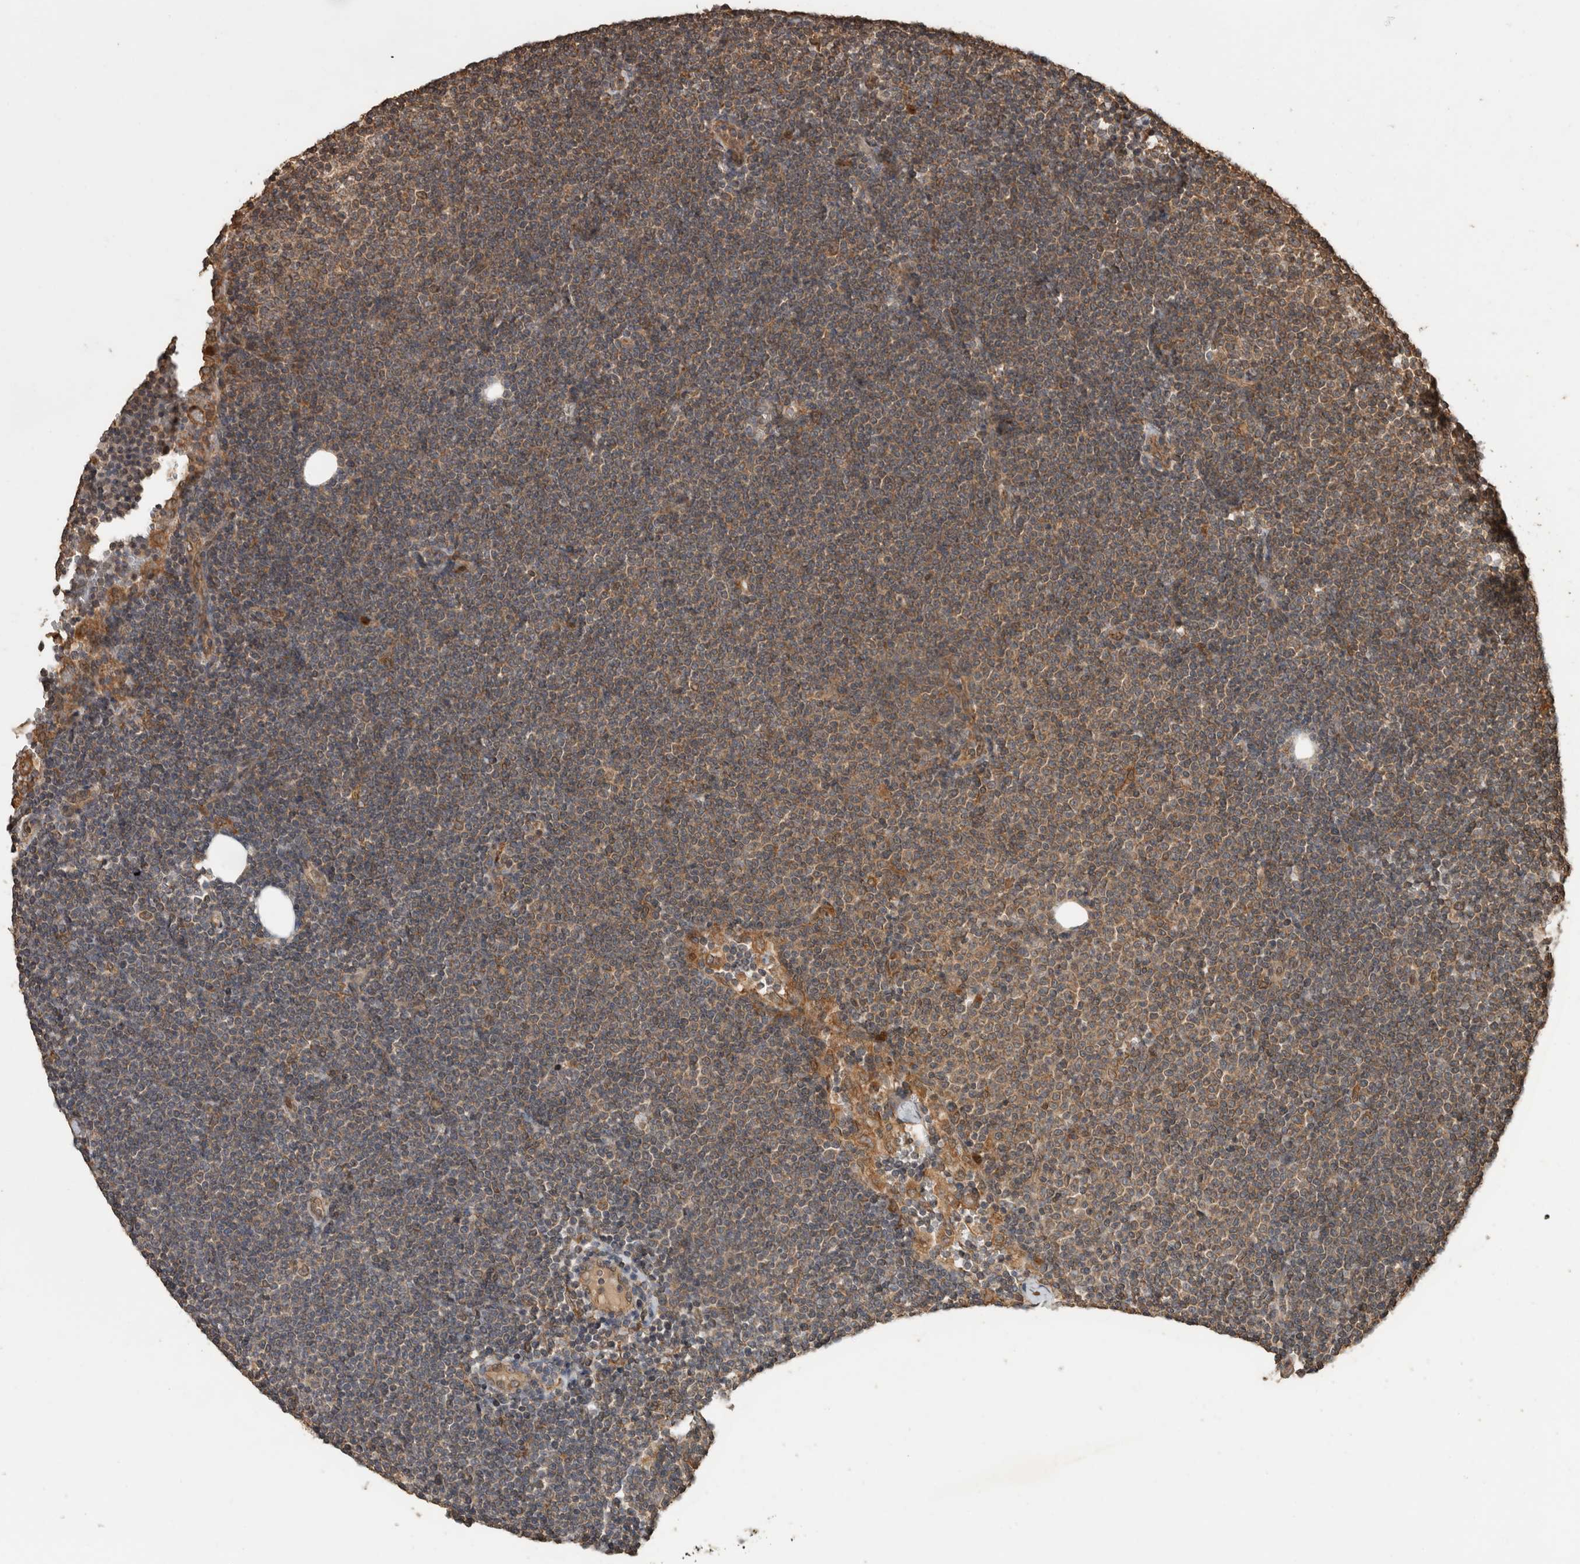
{"staining": {"intensity": "weak", "quantity": "25%-75%", "location": "cytoplasmic/membranous"}, "tissue": "lymphoma", "cell_type": "Tumor cells", "image_type": "cancer", "snomed": [{"axis": "morphology", "description": "Malignant lymphoma, non-Hodgkin's type, Low grade"}, {"axis": "topography", "description": "Lymph node"}], "caption": "There is low levels of weak cytoplasmic/membranous positivity in tumor cells of malignant lymphoma, non-Hodgkin's type (low-grade), as demonstrated by immunohistochemical staining (brown color).", "gene": "OTUD7B", "patient": {"sex": "female", "age": 53}}